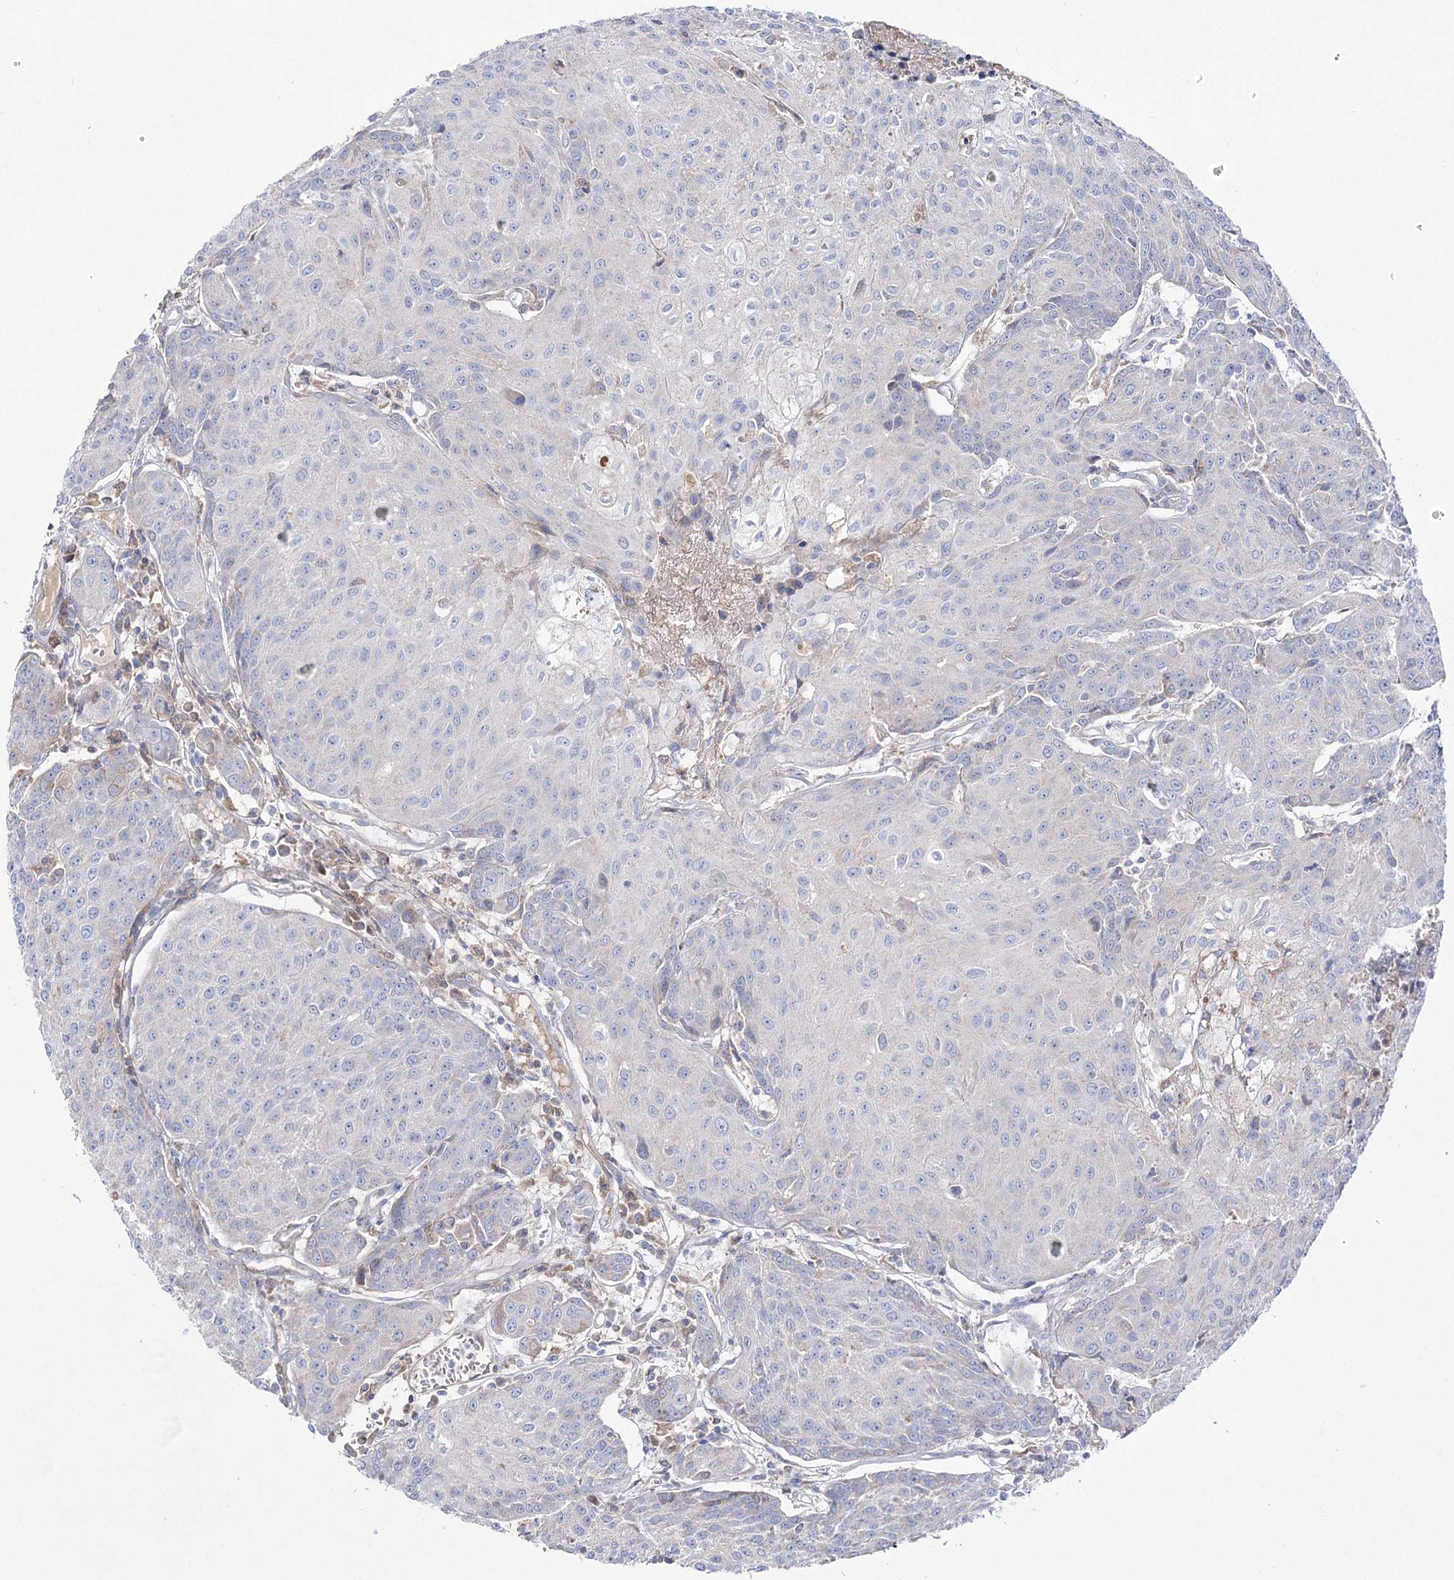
{"staining": {"intensity": "negative", "quantity": "none", "location": "none"}, "tissue": "urothelial cancer", "cell_type": "Tumor cells", "image_type": "cancer", "snomed": [{"axis": "morphology", "description": "Urothelial carcinoma, High grade"}, {"axis": "topography", "description": "Urinary bladder"}], "caption": "Immunohistochemistry histopathology image of urothelial cancer stained for a protein (brown), which exhibits no expression in tumor cells. (DAB IHC, high magnification).", "gene": "NAGLU", "patient": {"sex": "female", "age": 85}}